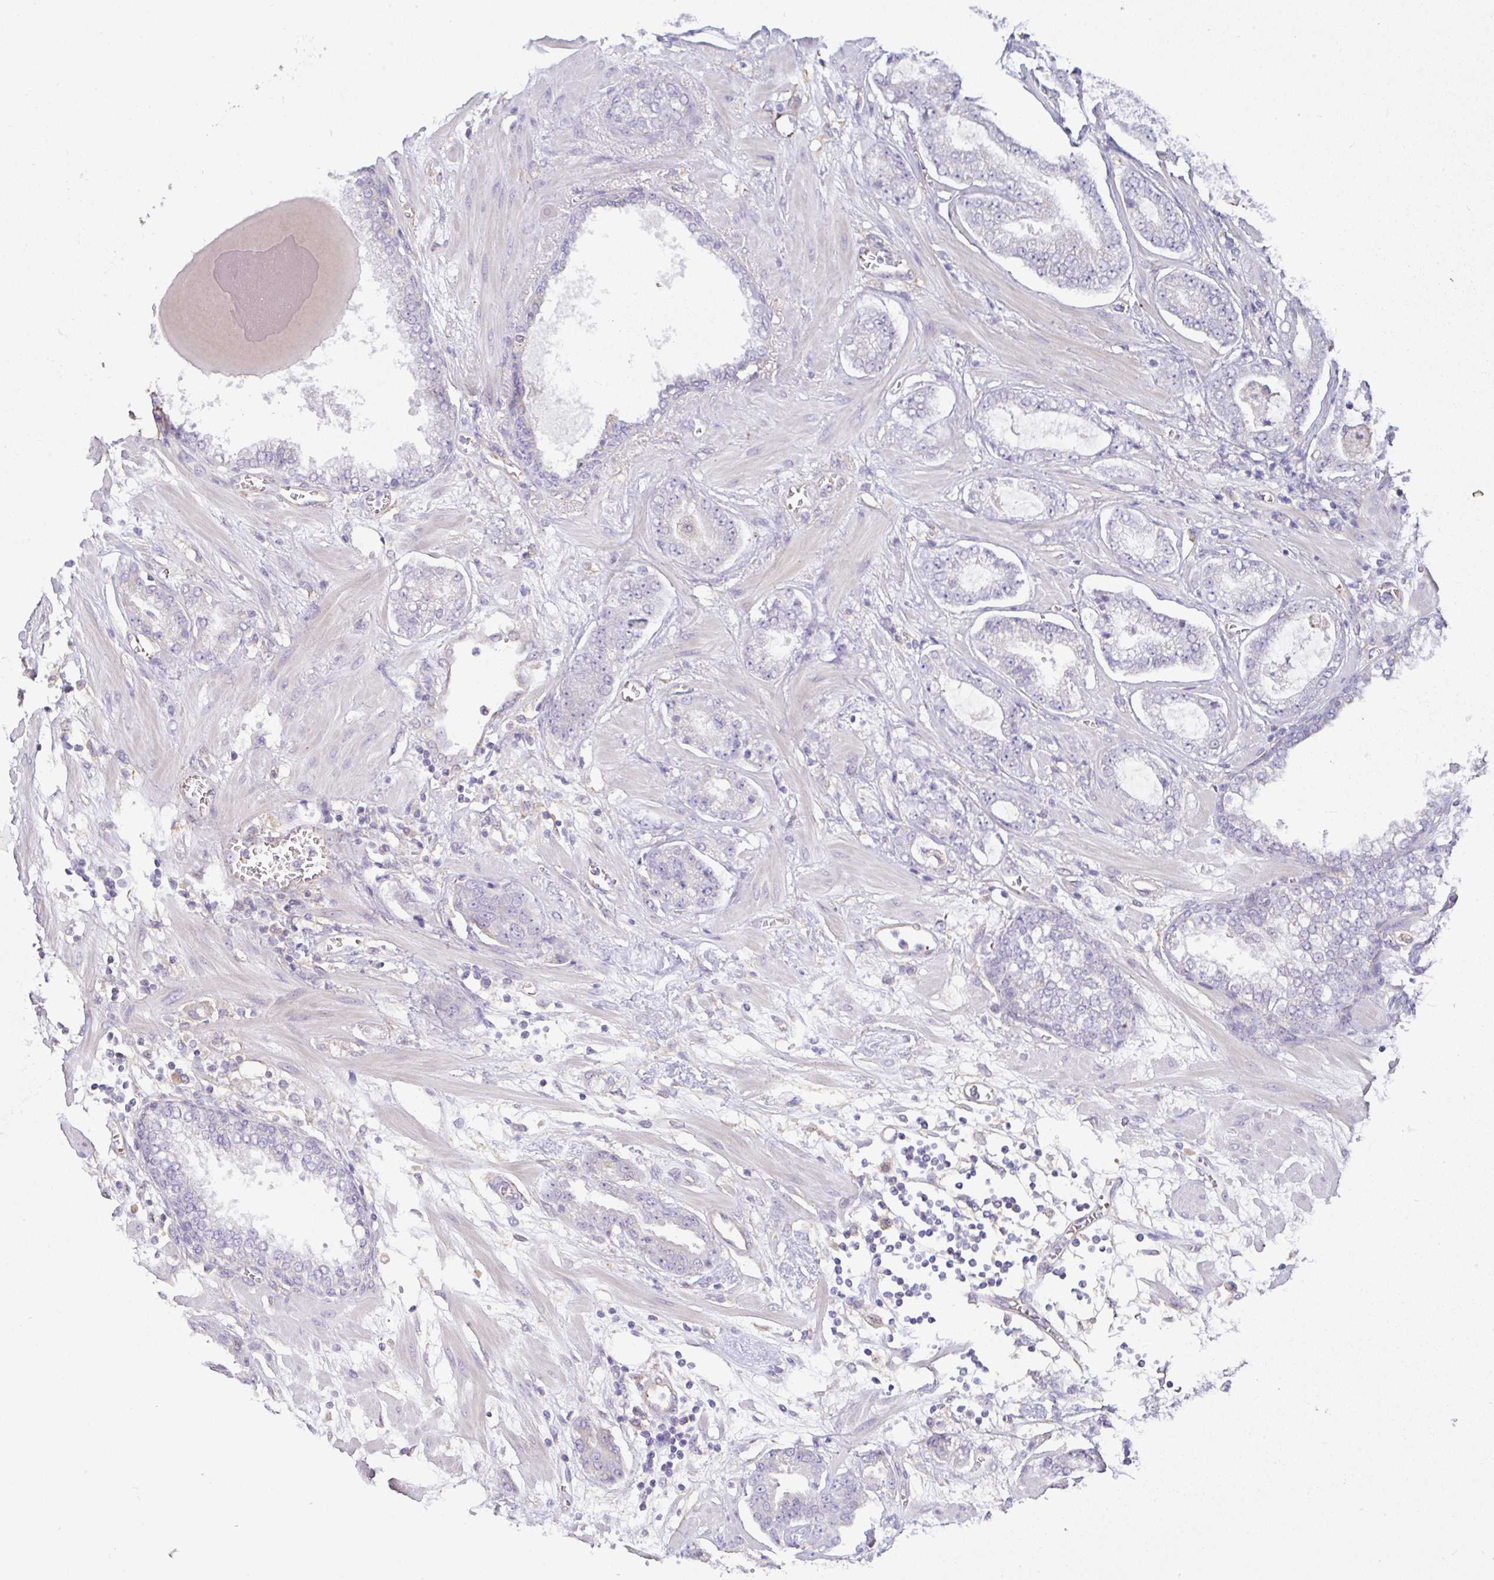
{"staining": {"intensity": "negative", "quantity": "none", "location": "none"}, "tissue": "prostate cancer", "cell_type": "Tumor cells", "image_type": "cancer", "snomed": [{"axis": "morphology", "description": "Adenocarcinoma, Low grade"}, {"axis": "topography", "description": "Prostate"}], "caption": "IHC image of neoplastic tissue: human prostate cancer stained with DAB displays no significant protein positivity in tumor cells.", "gene": "PLCD4", "patient": {"sex": "male", "age": 62}}